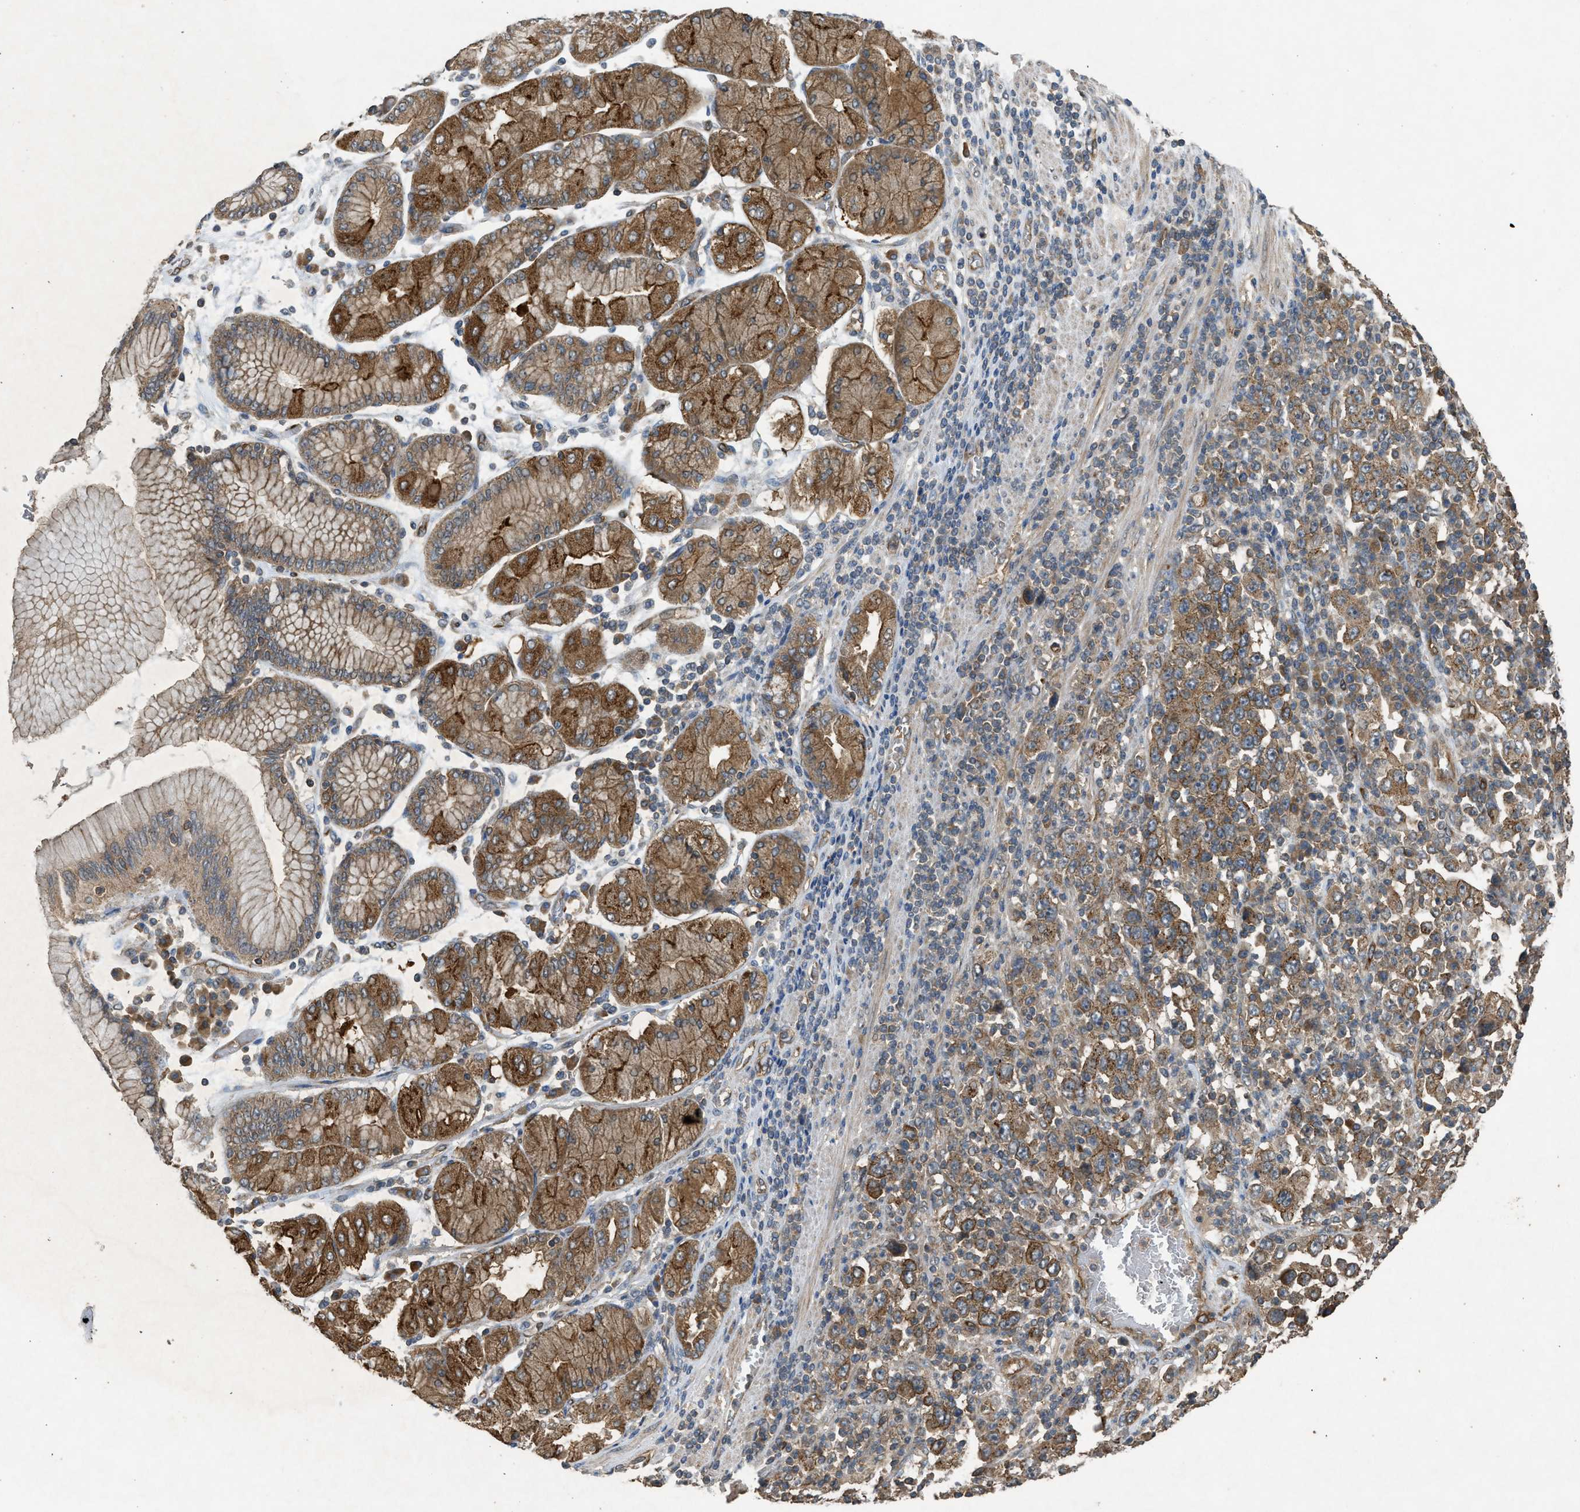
{"staining": {"intensity": "moderate", "quantity": ">75%", "location": "cytoplasmic/membranous"}, "tissue": "stomach cancer", "cell_type": "Tumor cells", "image_type": "cancer", "snomed": [{"axis": "morphology", "description": "Normal tissue, NOS"}, {"axis": "morphology", "description": "Adenocarcinoma, NOS"}, {"axis": "topography", "description": "Stomach, upper"}, {"axis": "topography", "description": "Stomach"}], "caption": "Stomach cancer tissue displays moderate cytoplasmic/membranous positivity in about >75% of tumor cells", "gene": "HIP1R", "patient": {"sex": "male", "age": 59}}